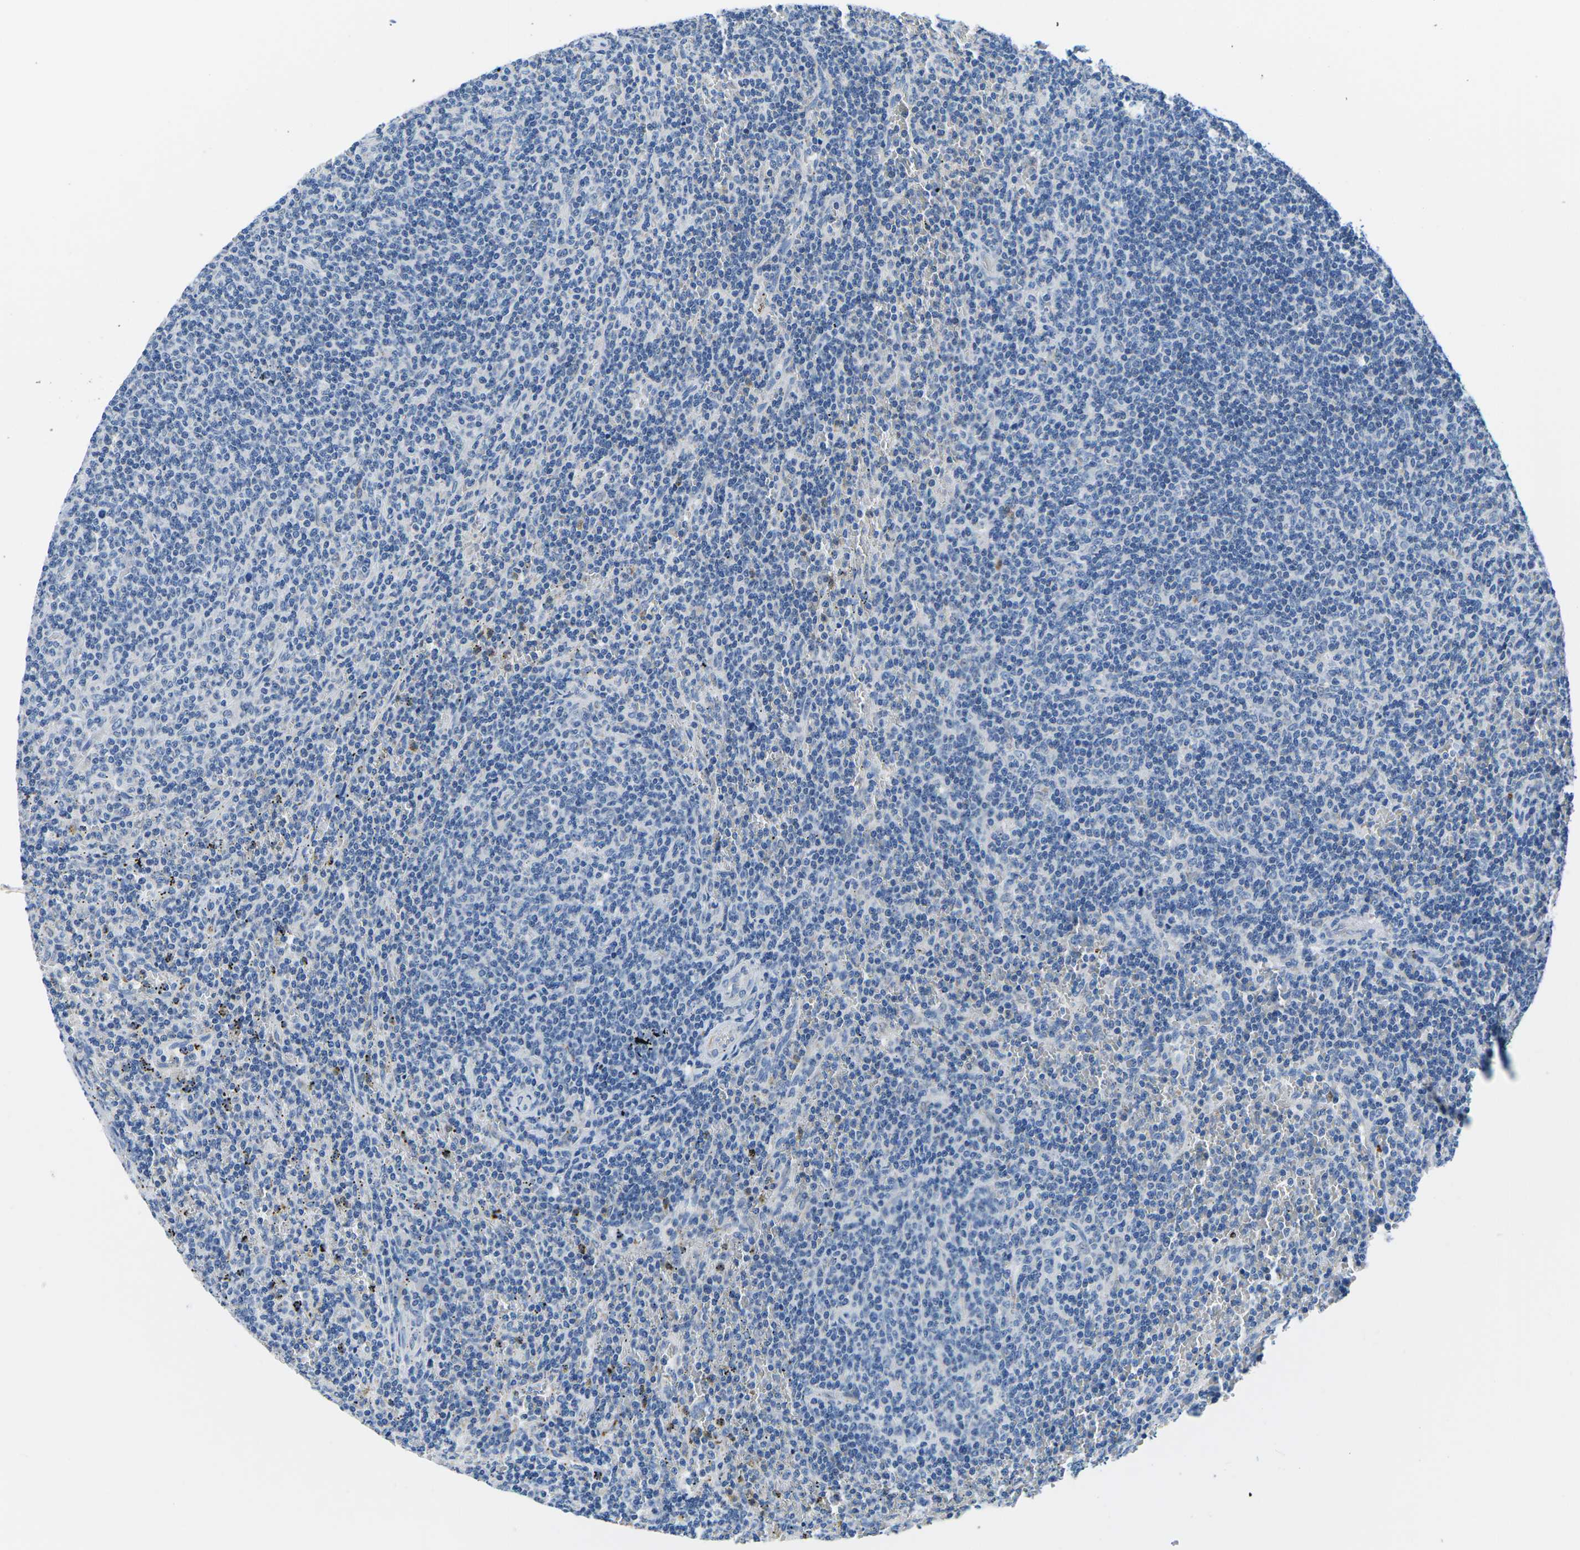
{"staining": {"intensity": "negative", "quantity": "none", "location": "none"}, "tissue": "lymphoma", "cell_type": "Tumor cells", "image_type": "cancer", "snomed": [{"axis": "morphology", "description": "Malignant lymphoma, non-Hodgkin's type, Low grade"}, {"axis": "topography", "description": "Spleen"}], "caption": "Tumor cells show no significant protein expression in lymphoma.", "gene": "TM6SF1", "patient": {"sex": "female", "age": 50}}